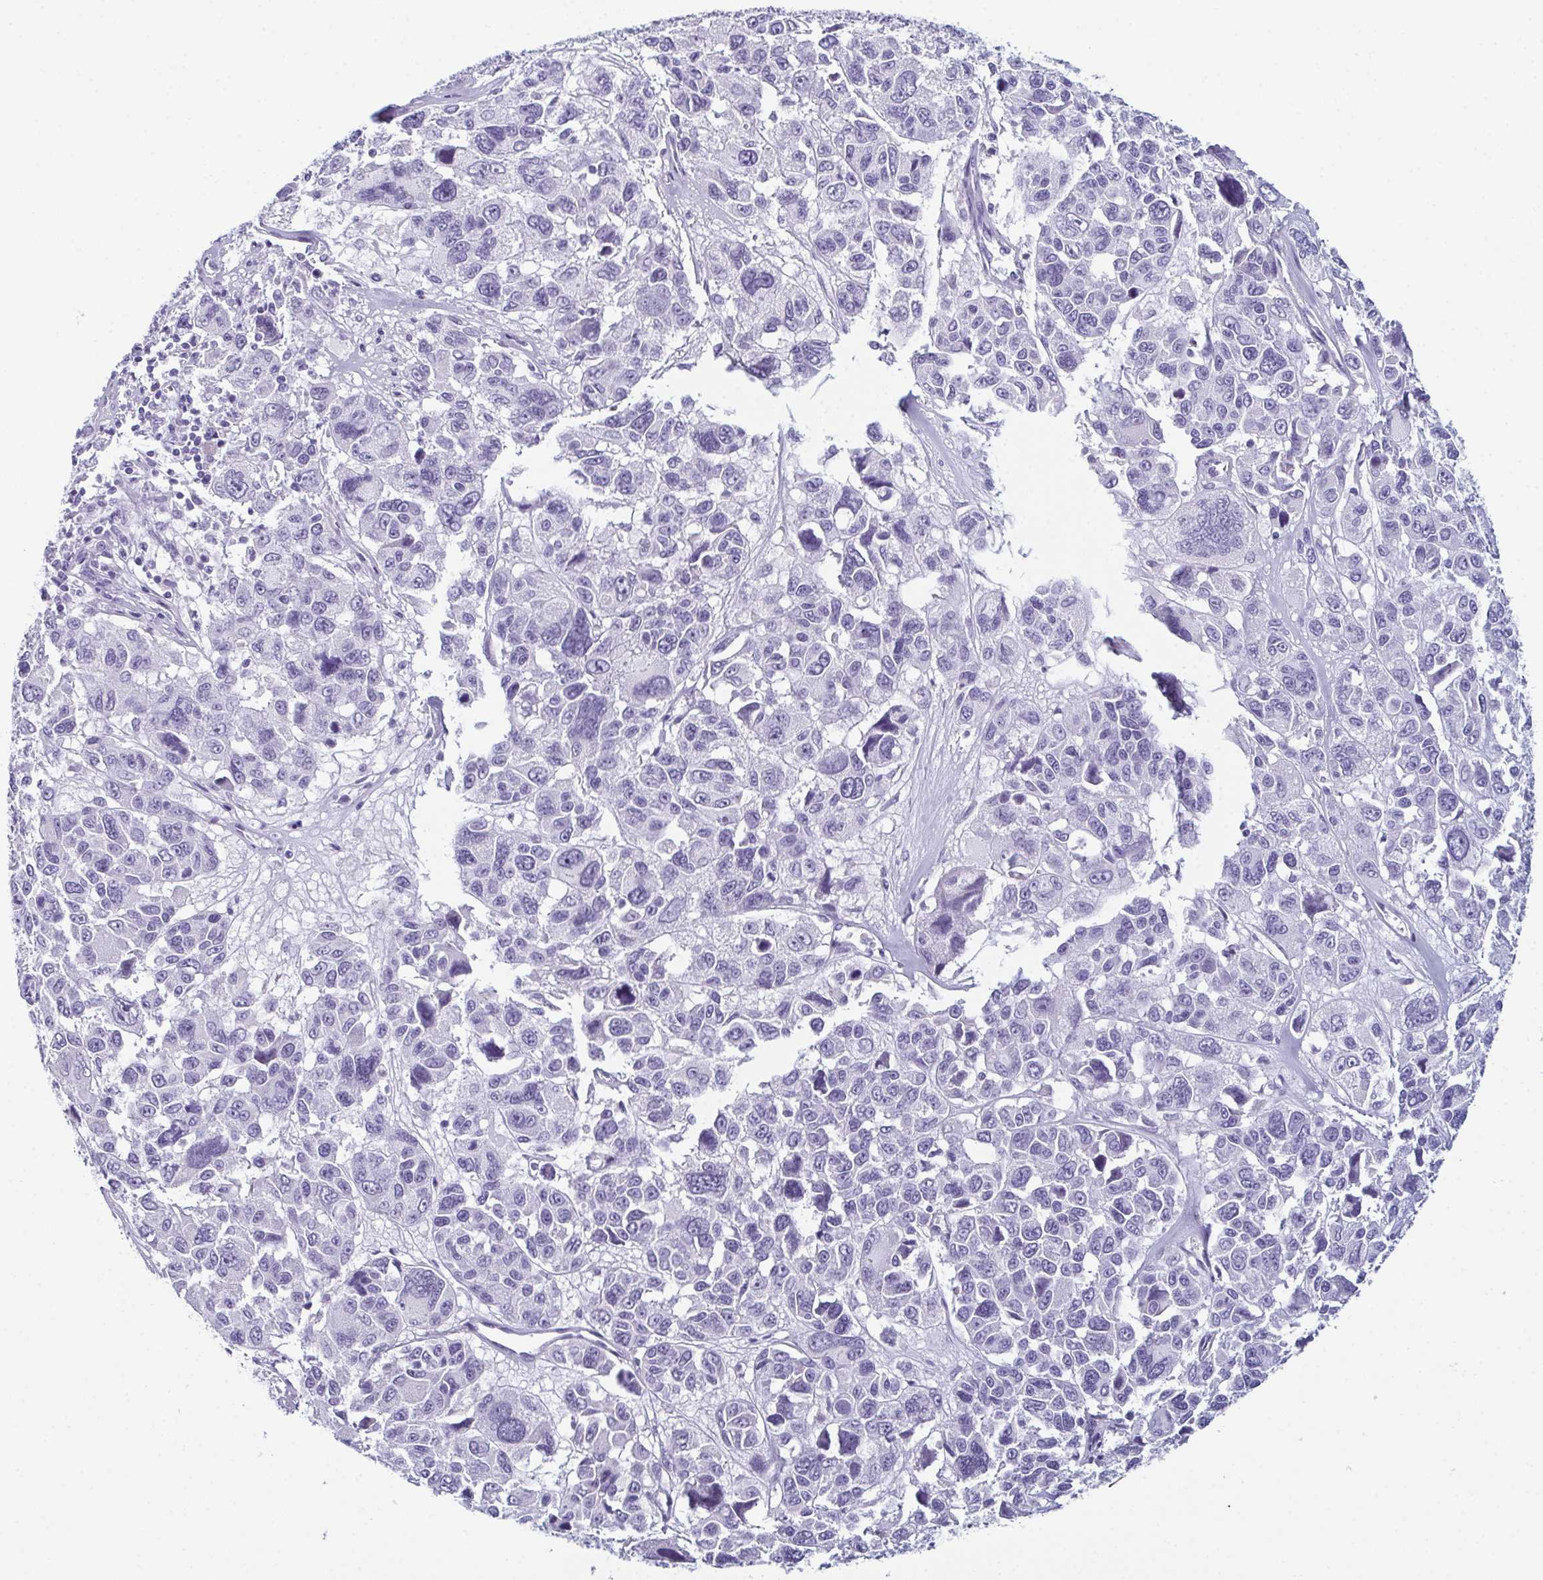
{"staining": {"intensity": "negative", "quantity": "none", "location": "none"}, "tissue": "melanoma", "cell_type": "Tumor cells", "image_type": "cancer", "snomed": [{"axis": "morphology", "description": "Malignant melanoma, NOS"}, {"axis": "topography", "description": "Skin"}], "caption": "A high-resolution image shows immunohistochemistry staining of melanoma, which exhibits no significant staining in tumor cells.", "gene": "ENKUR", "patient": {"sex": "female", "age": 66}}